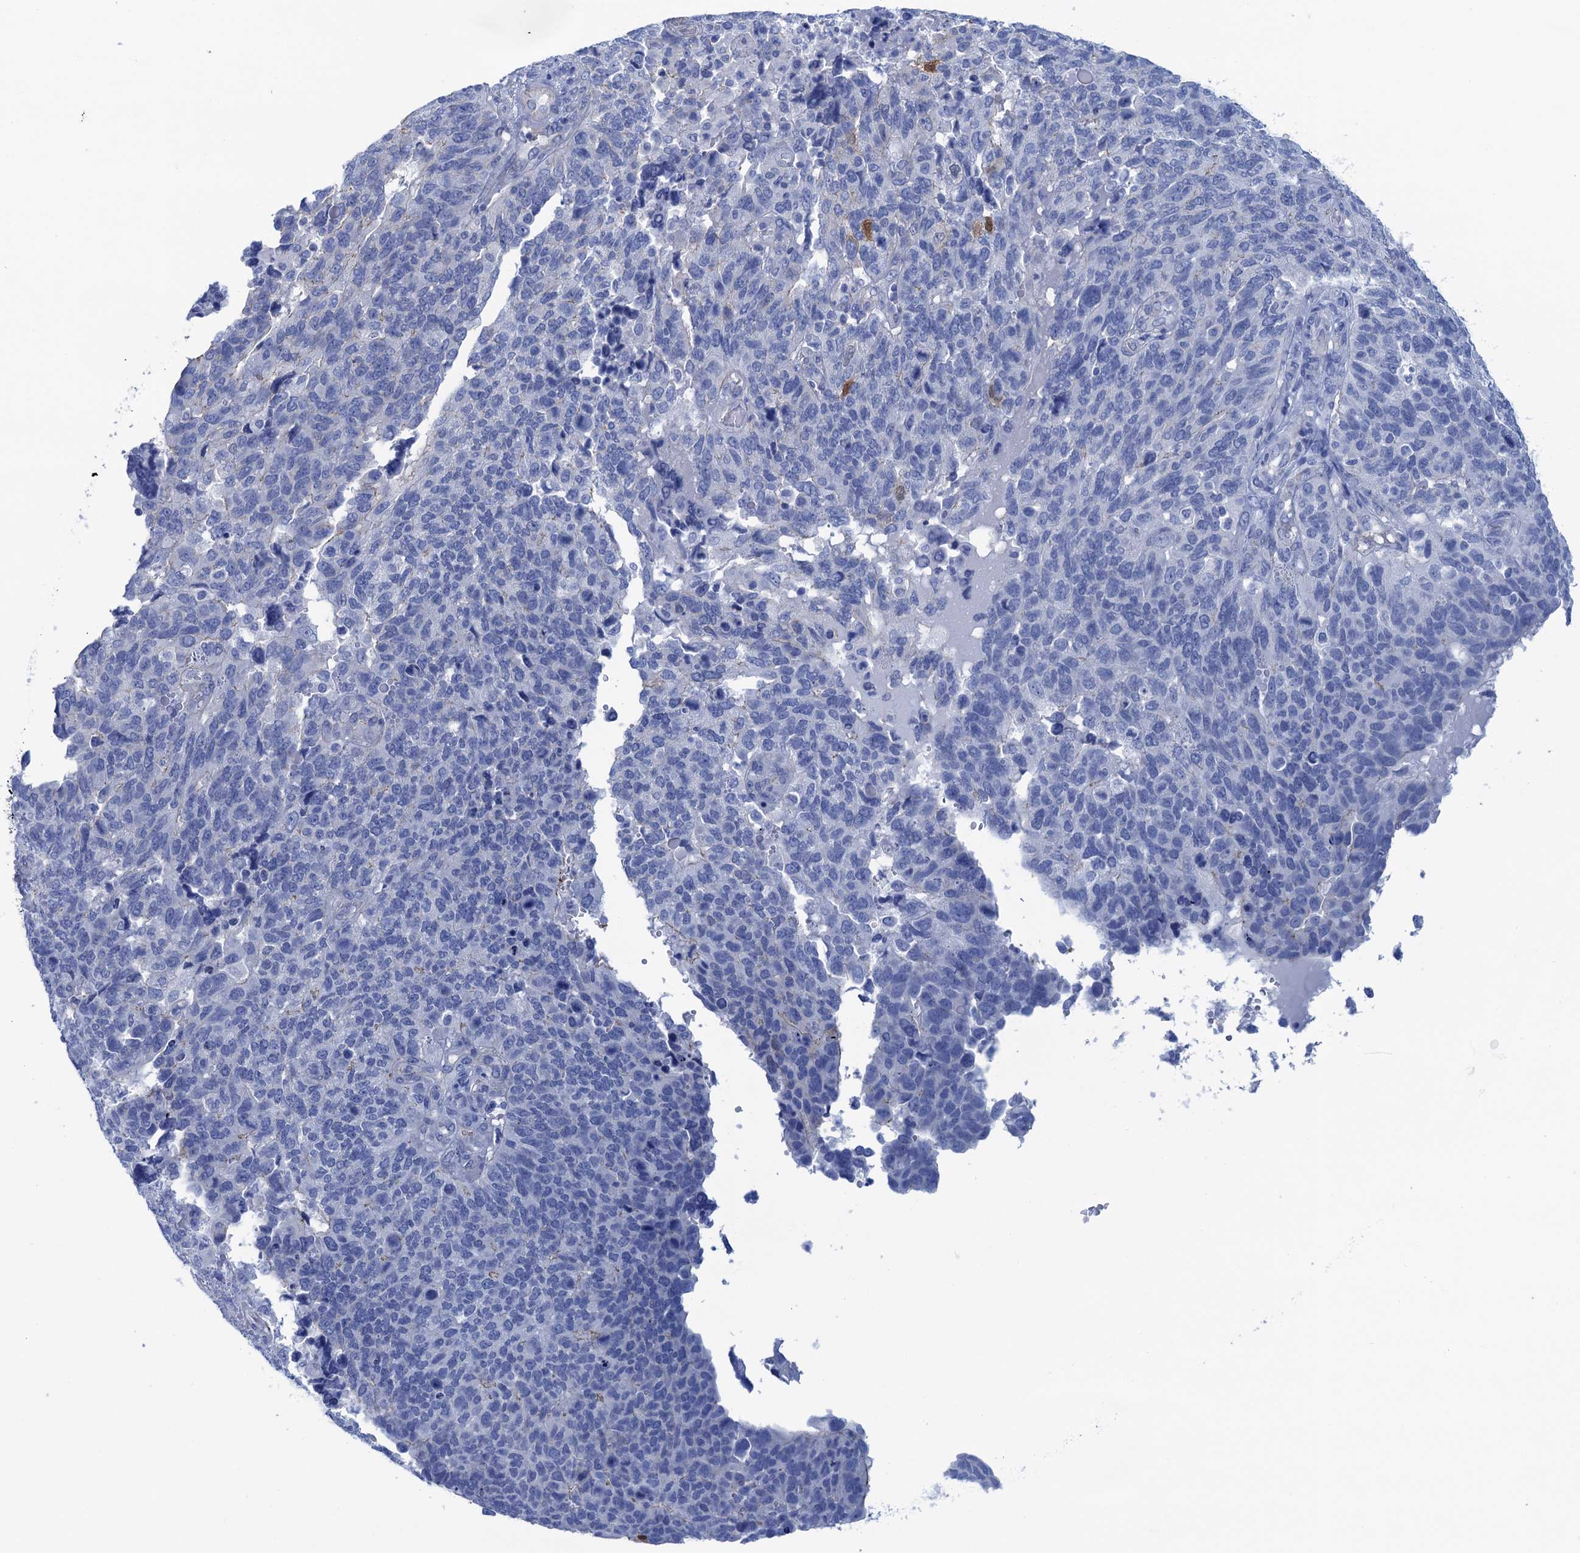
{"staining": {"intensity": "negative", "quantity": "none", "location": "none"}, "tissue": "endometrial cancer", "cell_type": "Tumor cells", "image_type": "cancer", "snomed": [{"axis": "morphology", "description": "Adenocarcinoma, NOS"}, {"axis": "topography", "description": "Endometrium"}], "caption": "IHC of human endometrial cancer exhibits no expression in tumor cells.", "gene": "CALML5", "patient": {"sex": "female", "age": 66}}